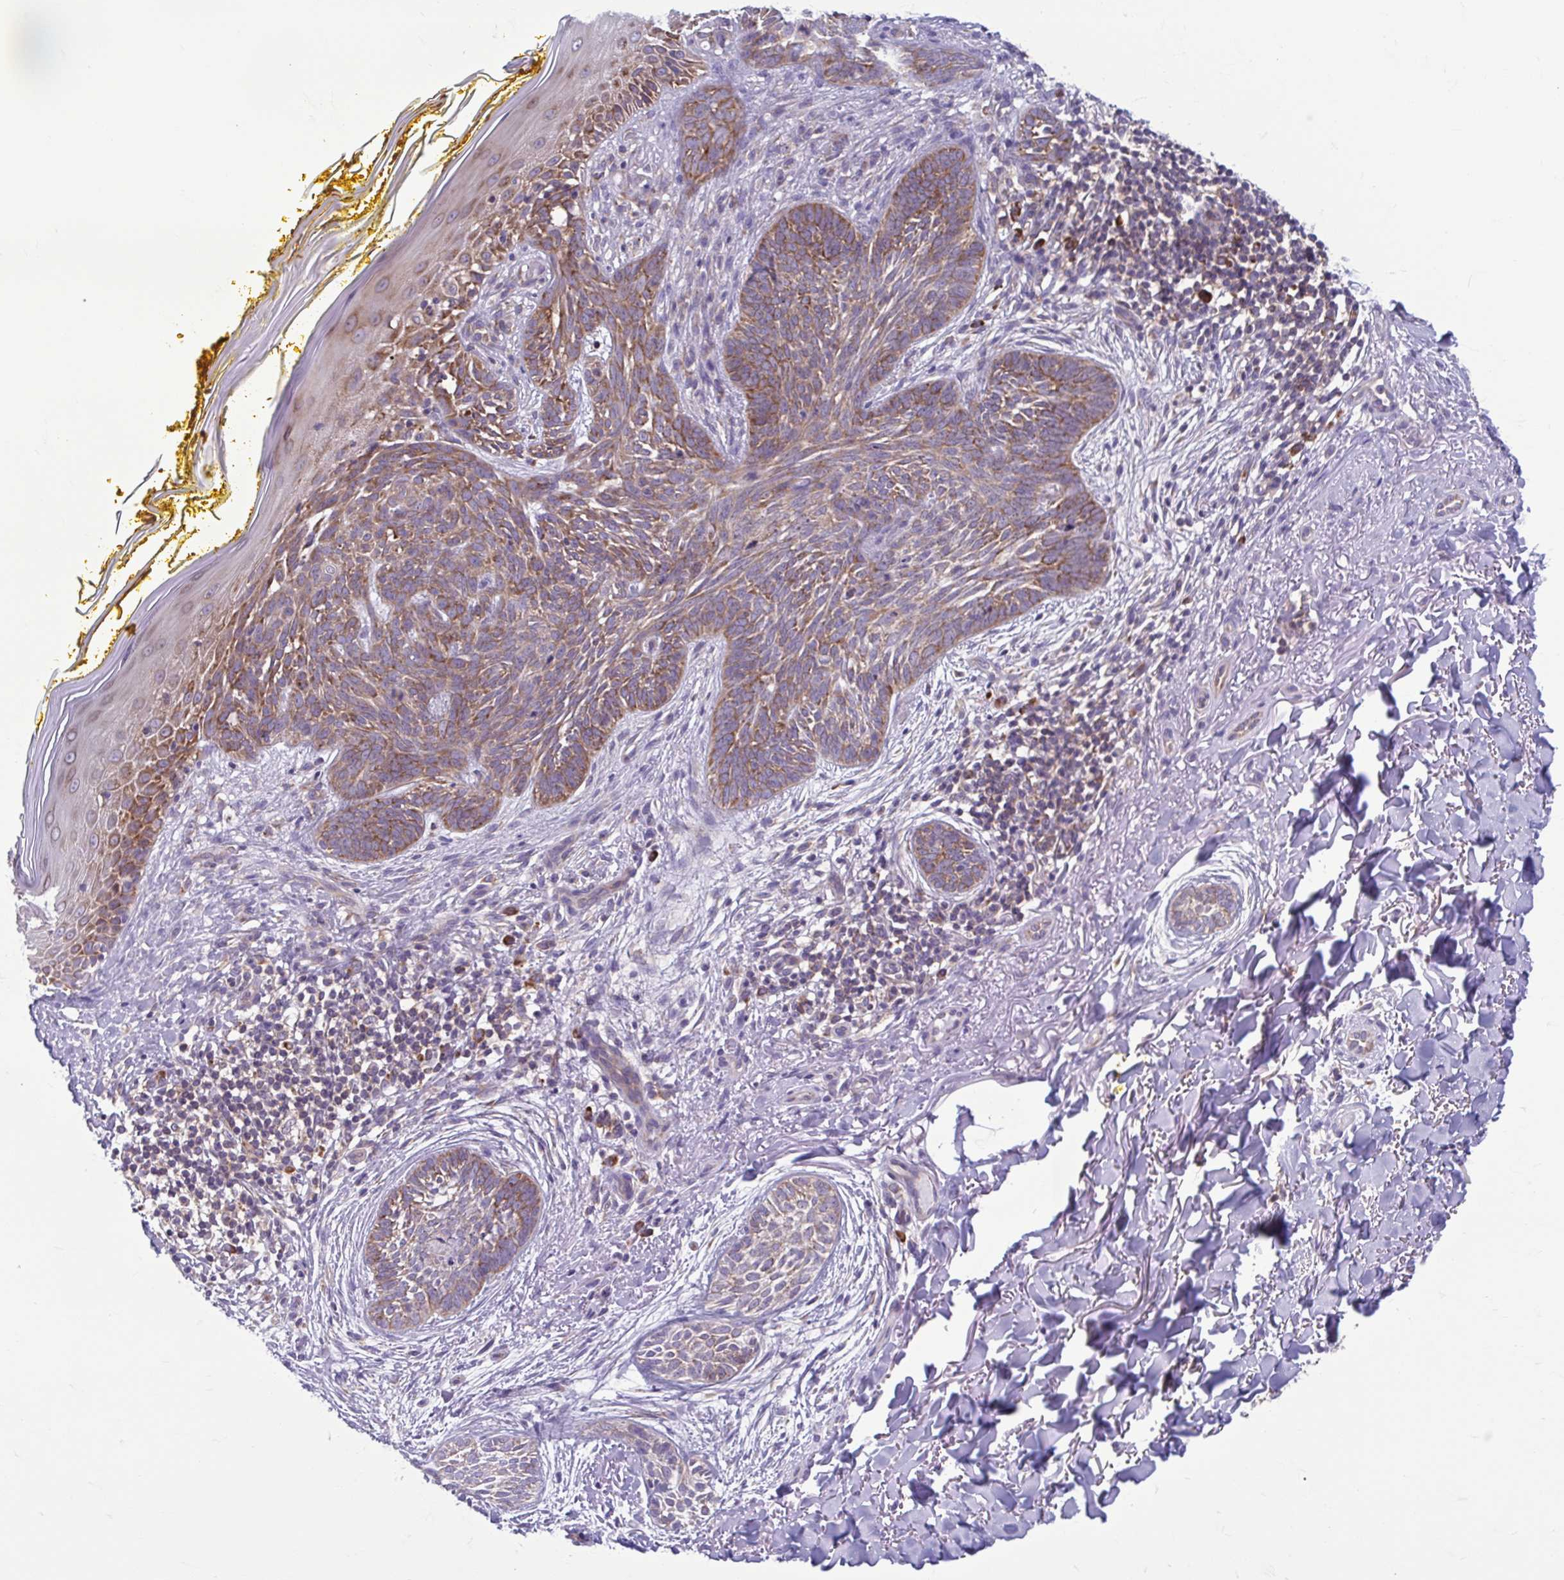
{"staining": {"intensity": "moderate", "quantity": ">75%", "location": "cytoplasmic/membranous"}, "tissue": "skin cancer", "cell_type": "Tumor cells", "image_type": "cancer", "snomed": [{"axis": "morphology", "description": "Basal cell carcinoma"}, {"axis": "topography", "description": "Skin"}], "caption": "Basal cell carcinoma (skin) tissue demonstrates moderate cytoplasmic/membranous positivity in about >75% of tumor cells, visualized by immunohistochemistry. (DAB (3,3'-diaminobenzidine) = brown stain, brightfield microscopy at high magnification).", "gene": "RPS16", "patient": {"sex": "female", "age": 68}}